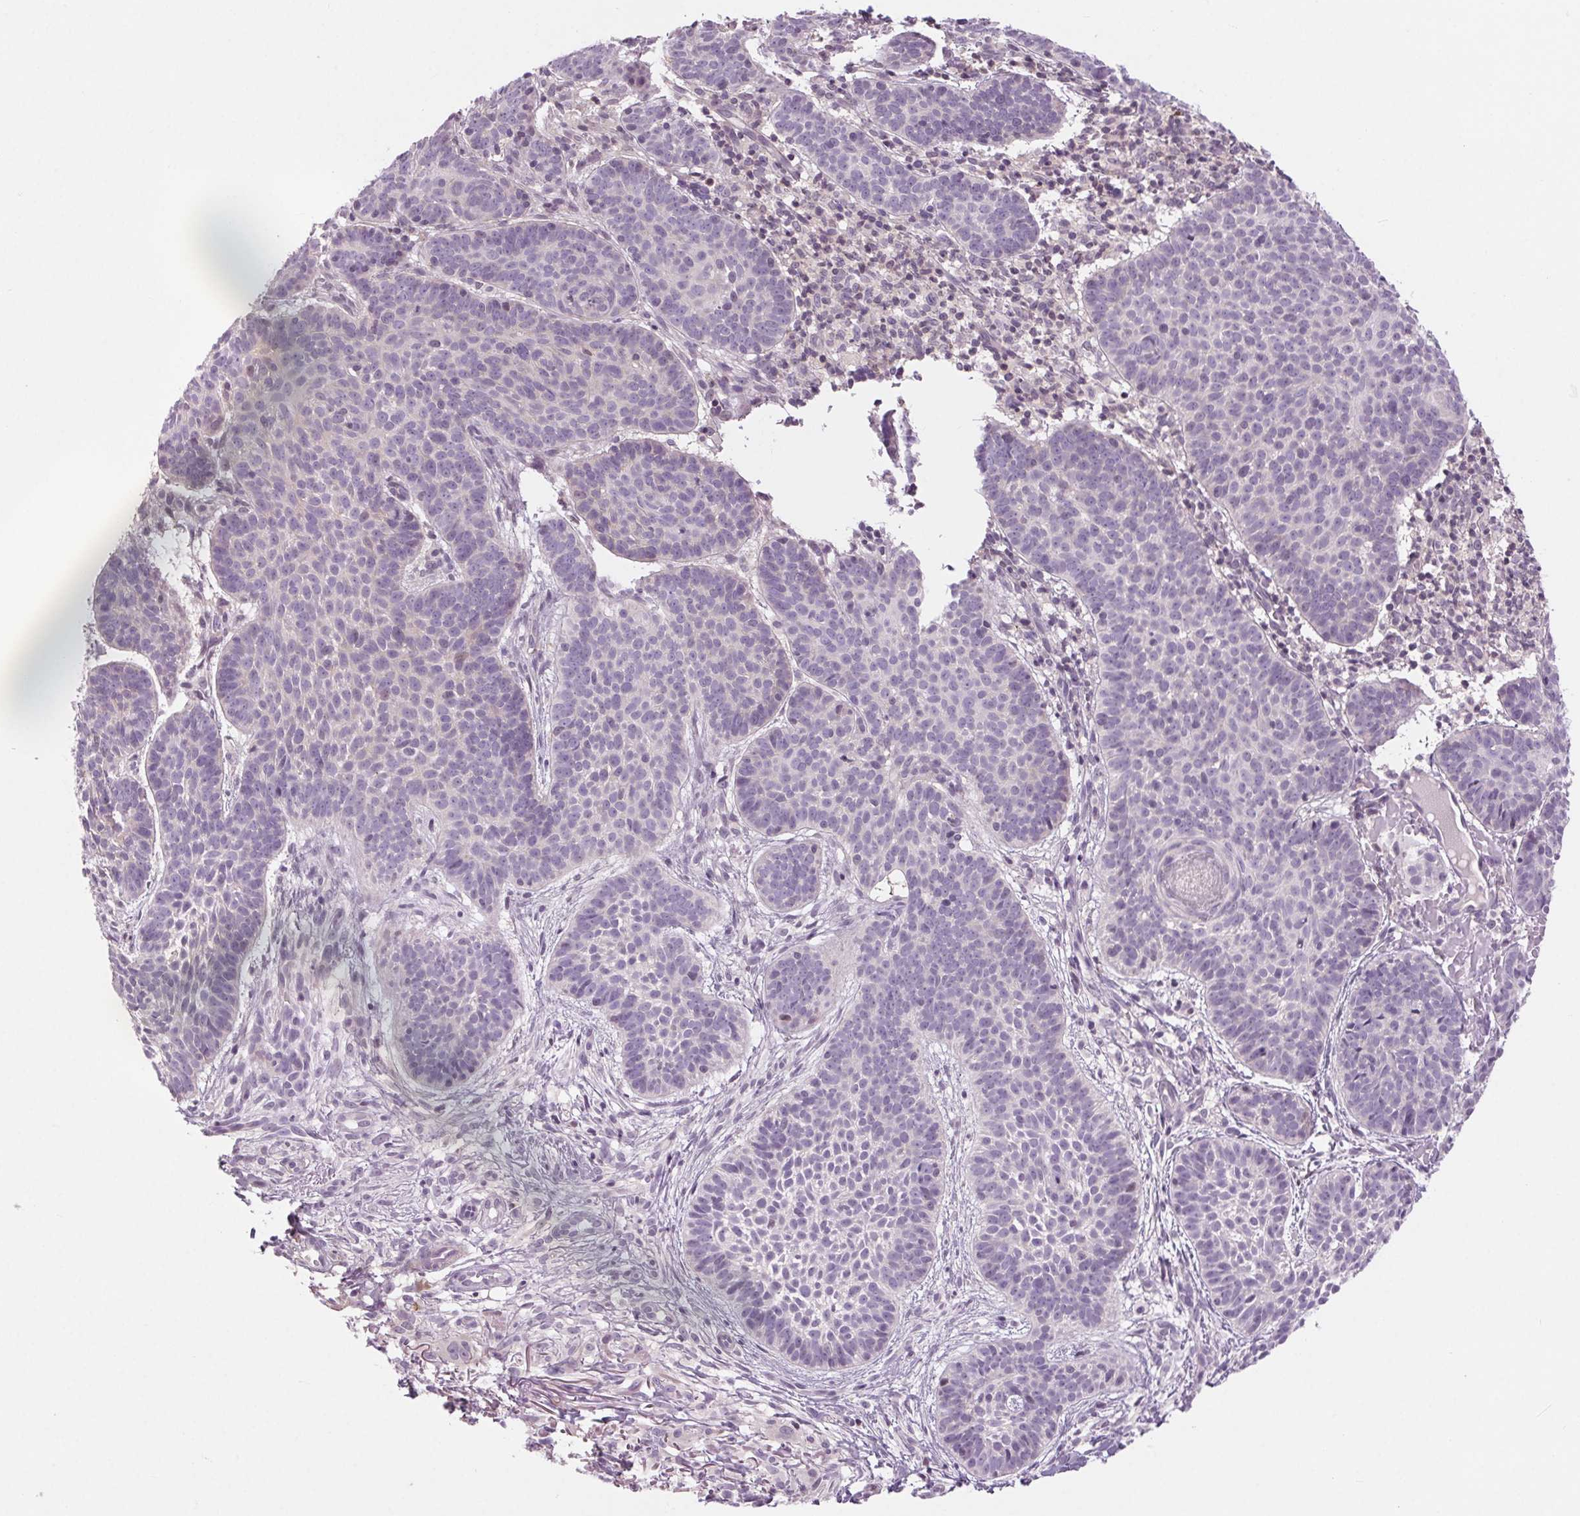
{"staining": {"intensity": "negative", "quantity": "none", "location": "none"}, "tissue": "skin cancer", "cell_type": "Tumor cells", "image_type": "cancer", "snomed": [{"axis": "morphology", "description": "Basal cell carcinoma"}, {"axis": "topography", "description": "Skin"}], "caption": "Histopathology image shows no protein expression in tumor cells of skin cancer (basal cell carcinoma) tissue.", "gene": "HHLA2", "patient": {"sex": "male", "age": 72}}